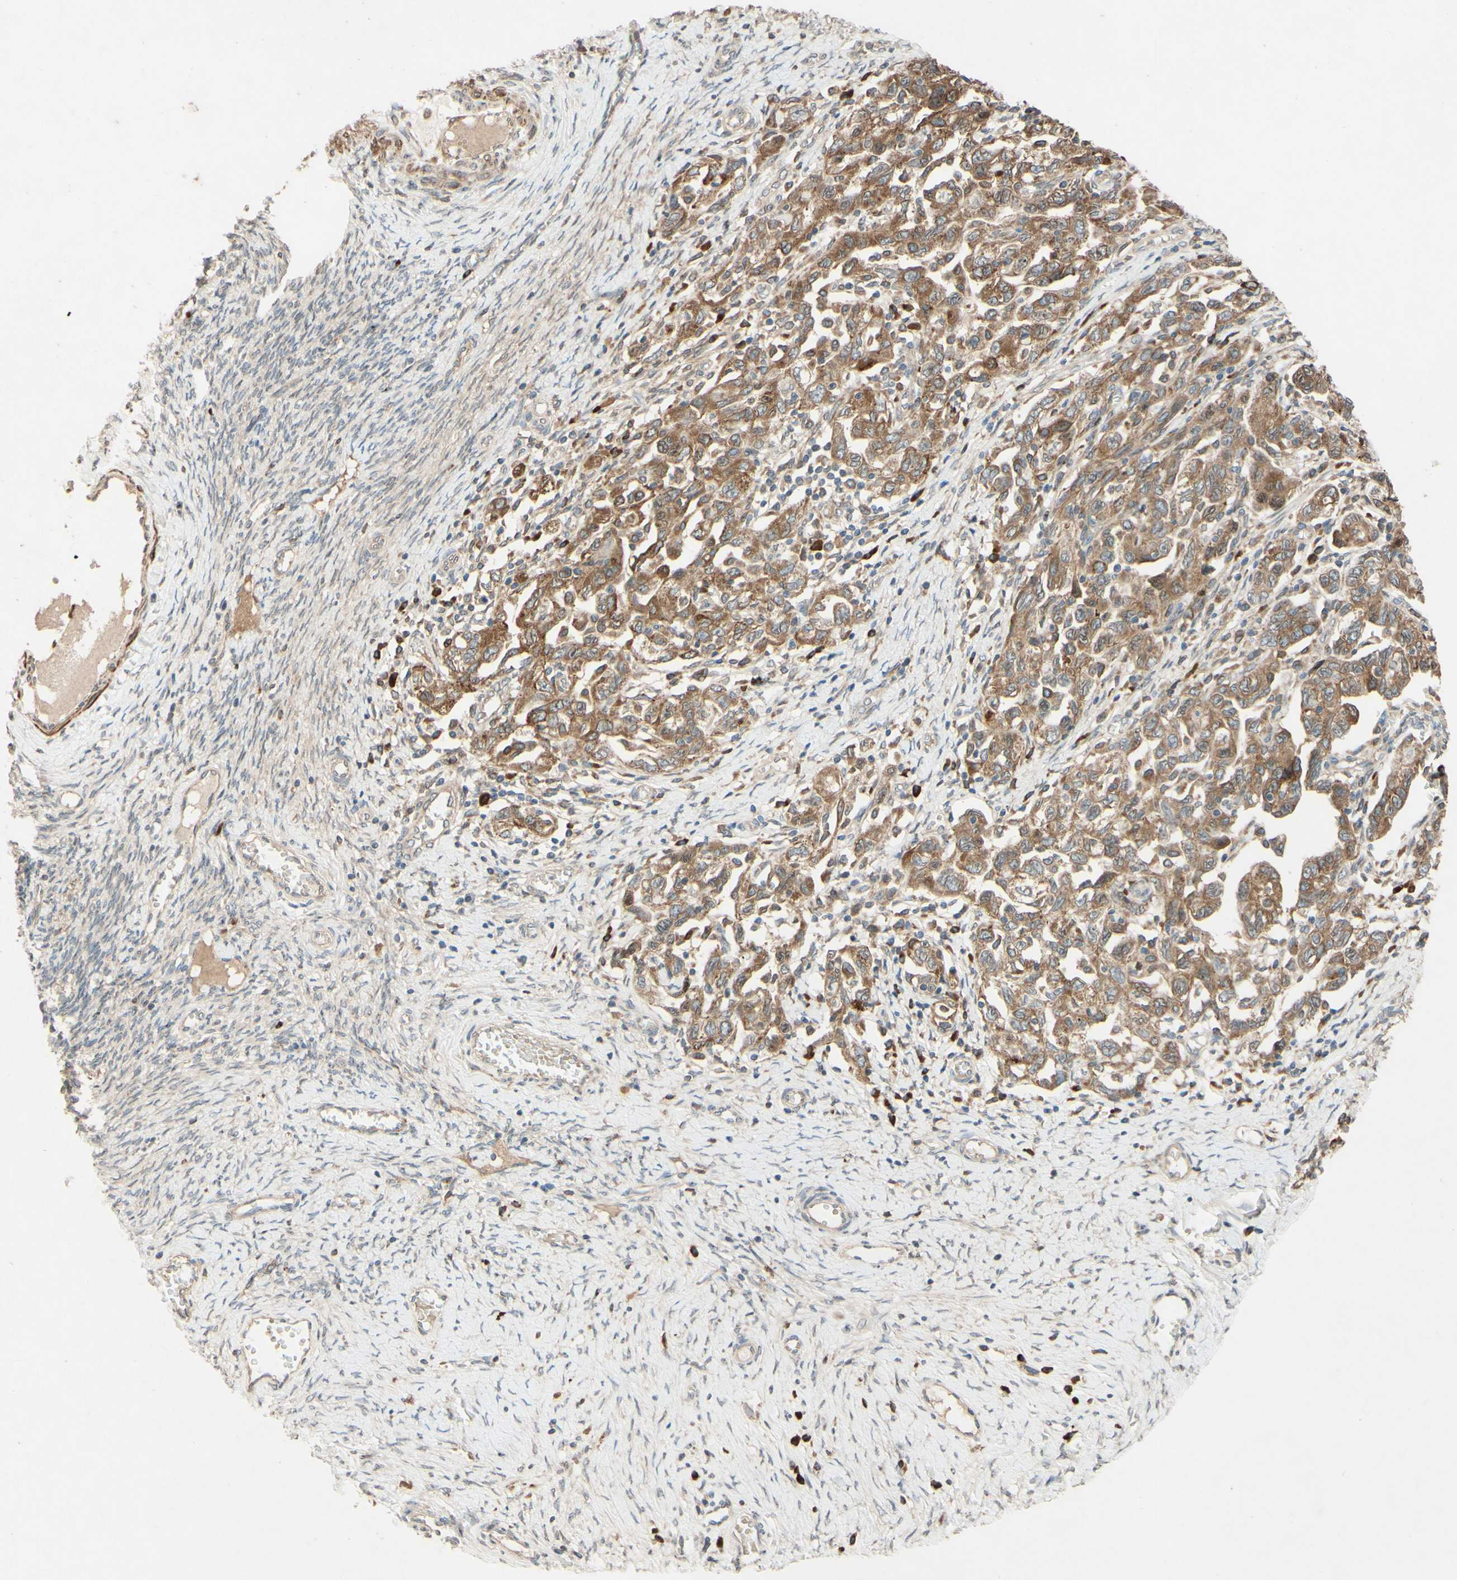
{"staining": {"intensity": "moderate", "quantity": ">75%", "location": "cytoplasmic/membranous,nuclear"}, "tissue": "ovarian cancer", "cell_type": "Tumor cells", "image_type": "cancer", "snomed": [{"axis": "morphology", "description": "Carcinoma, NOS"}, {"axis": "morphology", "description": "Cystadenocarcinoma, serous, NOS"}, {"axis": "topography", "description": "Ovary"}], "caption": "Tumor cells show medium levels of moderate cytoplasmic/membranous and nuclear positivity in approximately >75% of cells in ovarian cancer.", "gene": "PTPRU", "patient": {"sex": "female", "age": 69}}